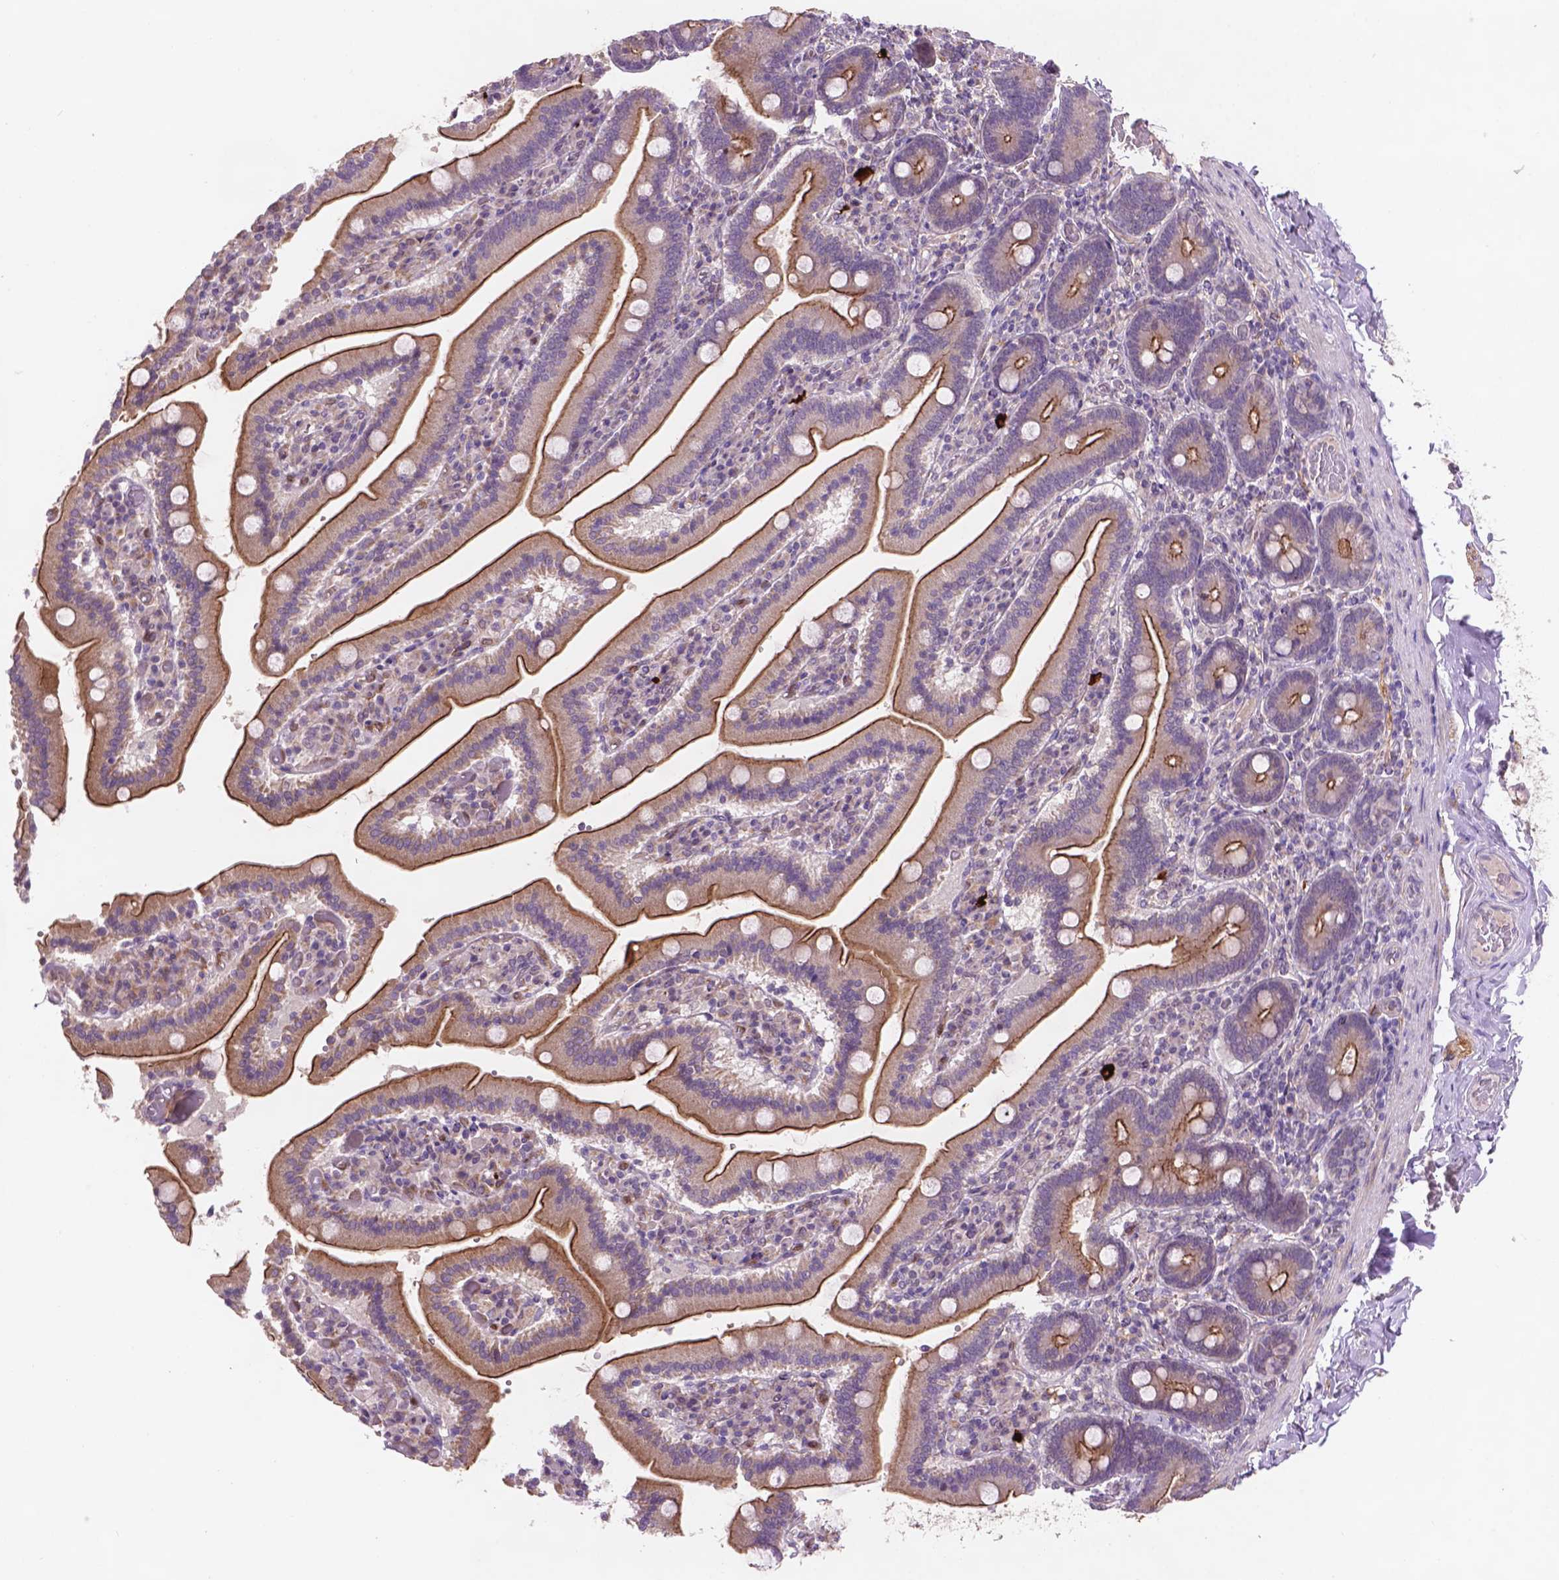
{"staining": {"intensity": "moderate", "quantity": "<25%", "location": "cytoplasmic/membranous"}, "tissue": "duodenum", "cell_type": "Glandular cells", "image_type": "normal", "snomed": [{"axis": "morphology", "description": "Normal tissue, NOS"}, {"axis": "topography", "description": "Duodenum"}], "caption": "Protein expression analysis of normal duodenum demonstrates moderate cytoplasmic/membranous staining in about <25% of glandular cells.", "gene": "GXYLT2", "patient": {"sex": "female", "age": 62}}